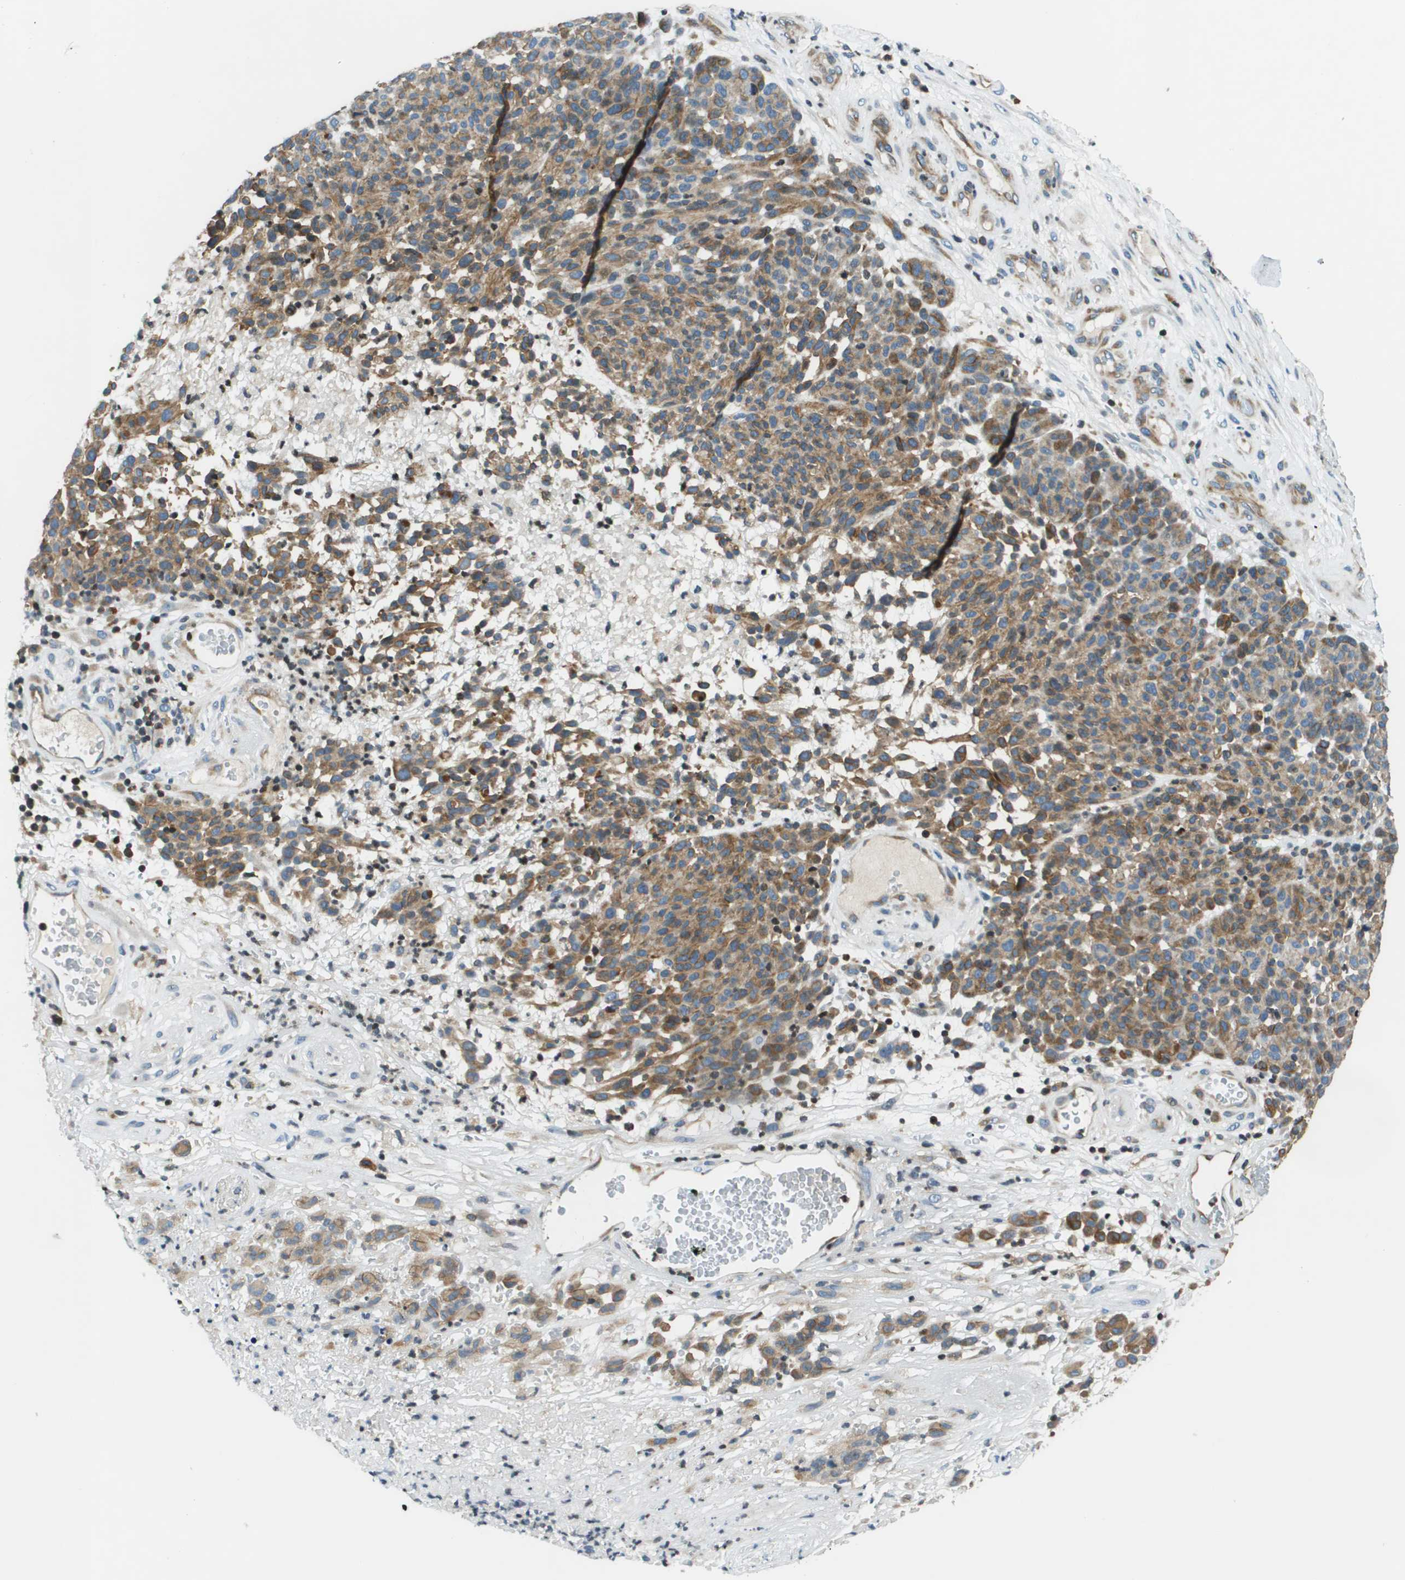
{"staining": {"intensity": "moderate", "quantity": ">75%", "location": "cytoplasmic/membranous"}, "tissue": "melanoma", "cell_type": "Tumor cells", "image_type": "cancer", "snomed": [{"axis": "morphology", "description": "Malignant melanoma, NOS"}, {"axis": "topography", "description": "Skin"}], "caption": "Protein expression analysis of human malignant melanoma reveals moderate cytoplasmic/membranous staining in about >75% of tumor cells.", "gene": "ESYT1", "patient": {"sex": "male", "age": 59}}